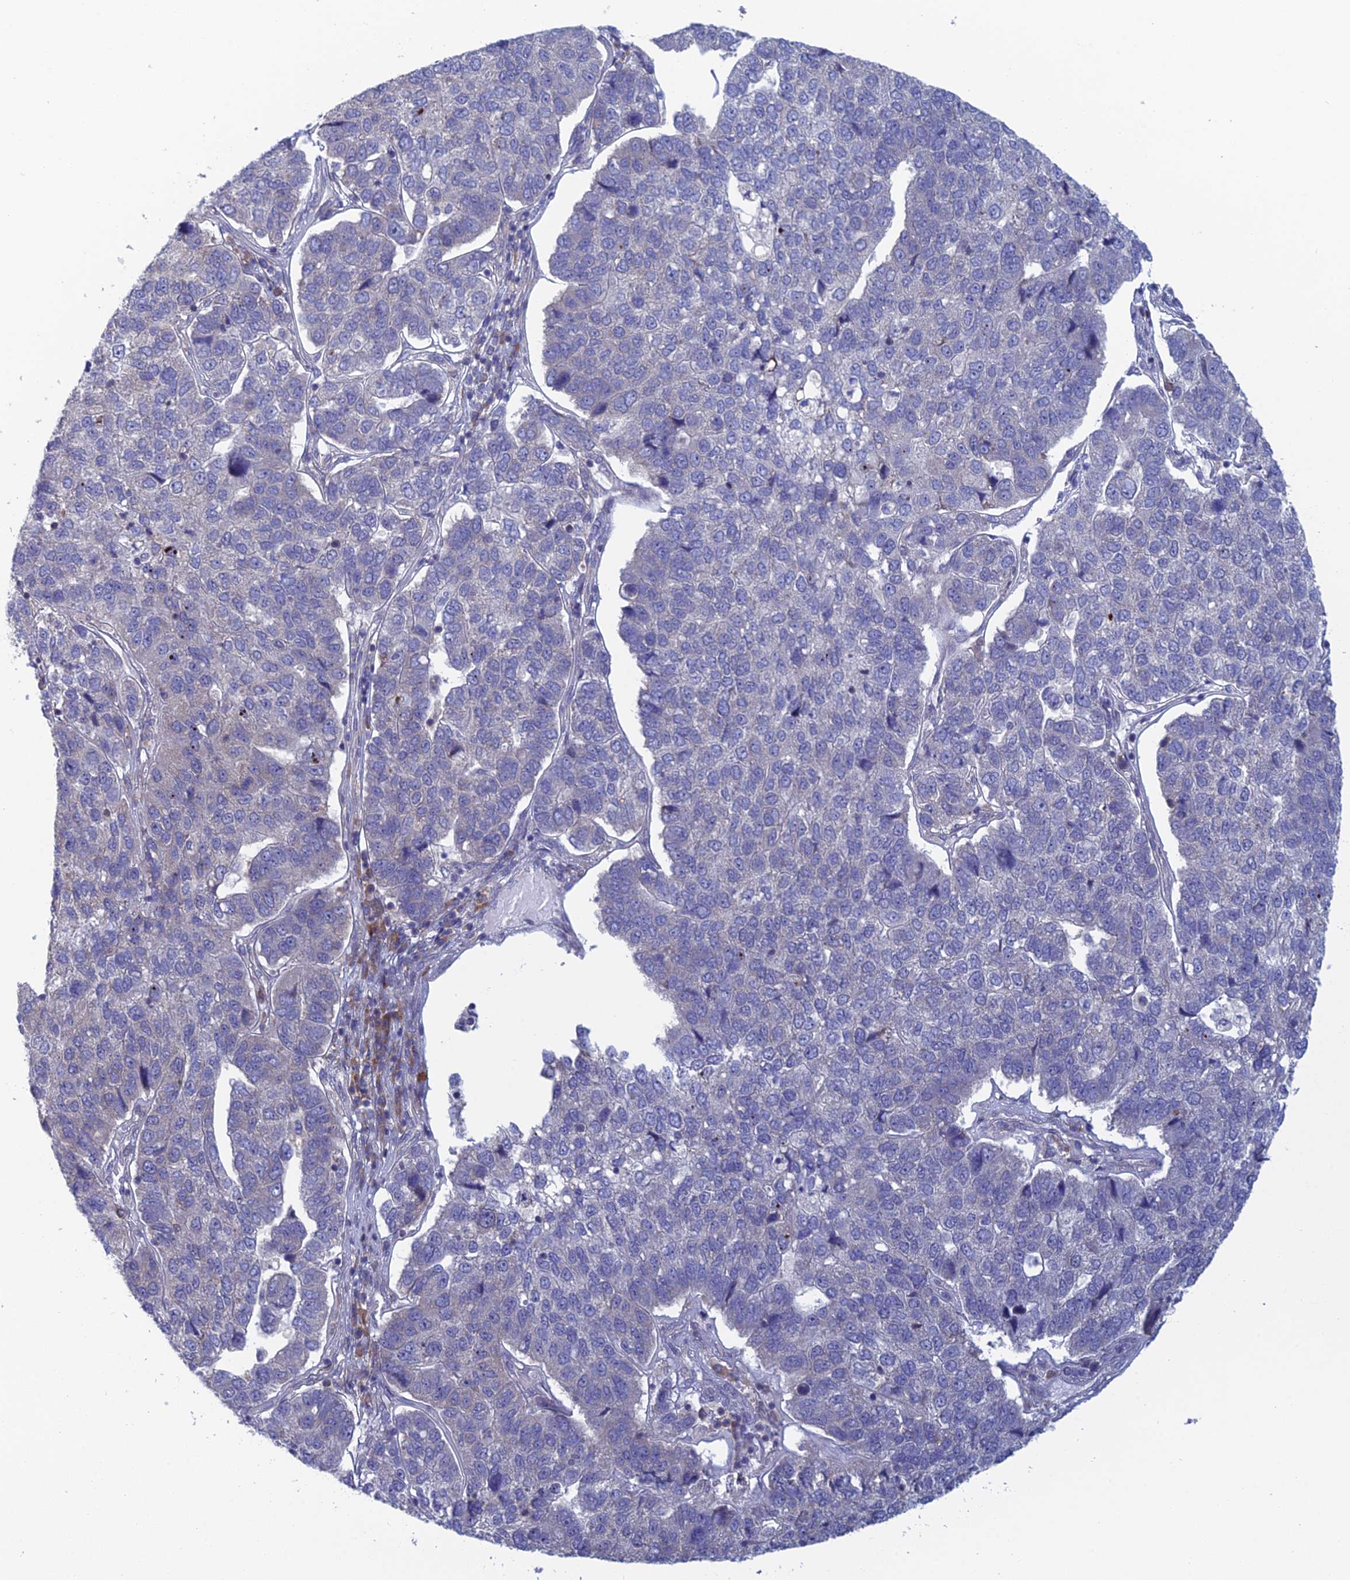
{"staining": {"intensity": "negative", "quantity": "none", "location": "none"}, "tissue": "pancreatic cancer", "cell_type": "Tumor cells", "image_type": "cancer", "snomed": [{"axis": "morphology", "description": "Adenocarcinoma, NOS"}, {"axis": "topography", "description": "Pancreas"}], "caption": "High magnification brightfield microscopy of pancreatic adenocarcinoma stained with DAB (3,3'-diaminobenzidine) (brown) and counterstained with hematoxylin (blue): tumor cells show no significant expression. (Immunohistochemistry, brightfield microscopy, high magnification).", "gene": "SRA1", "patient": {"sex": "female", "age": 61}}